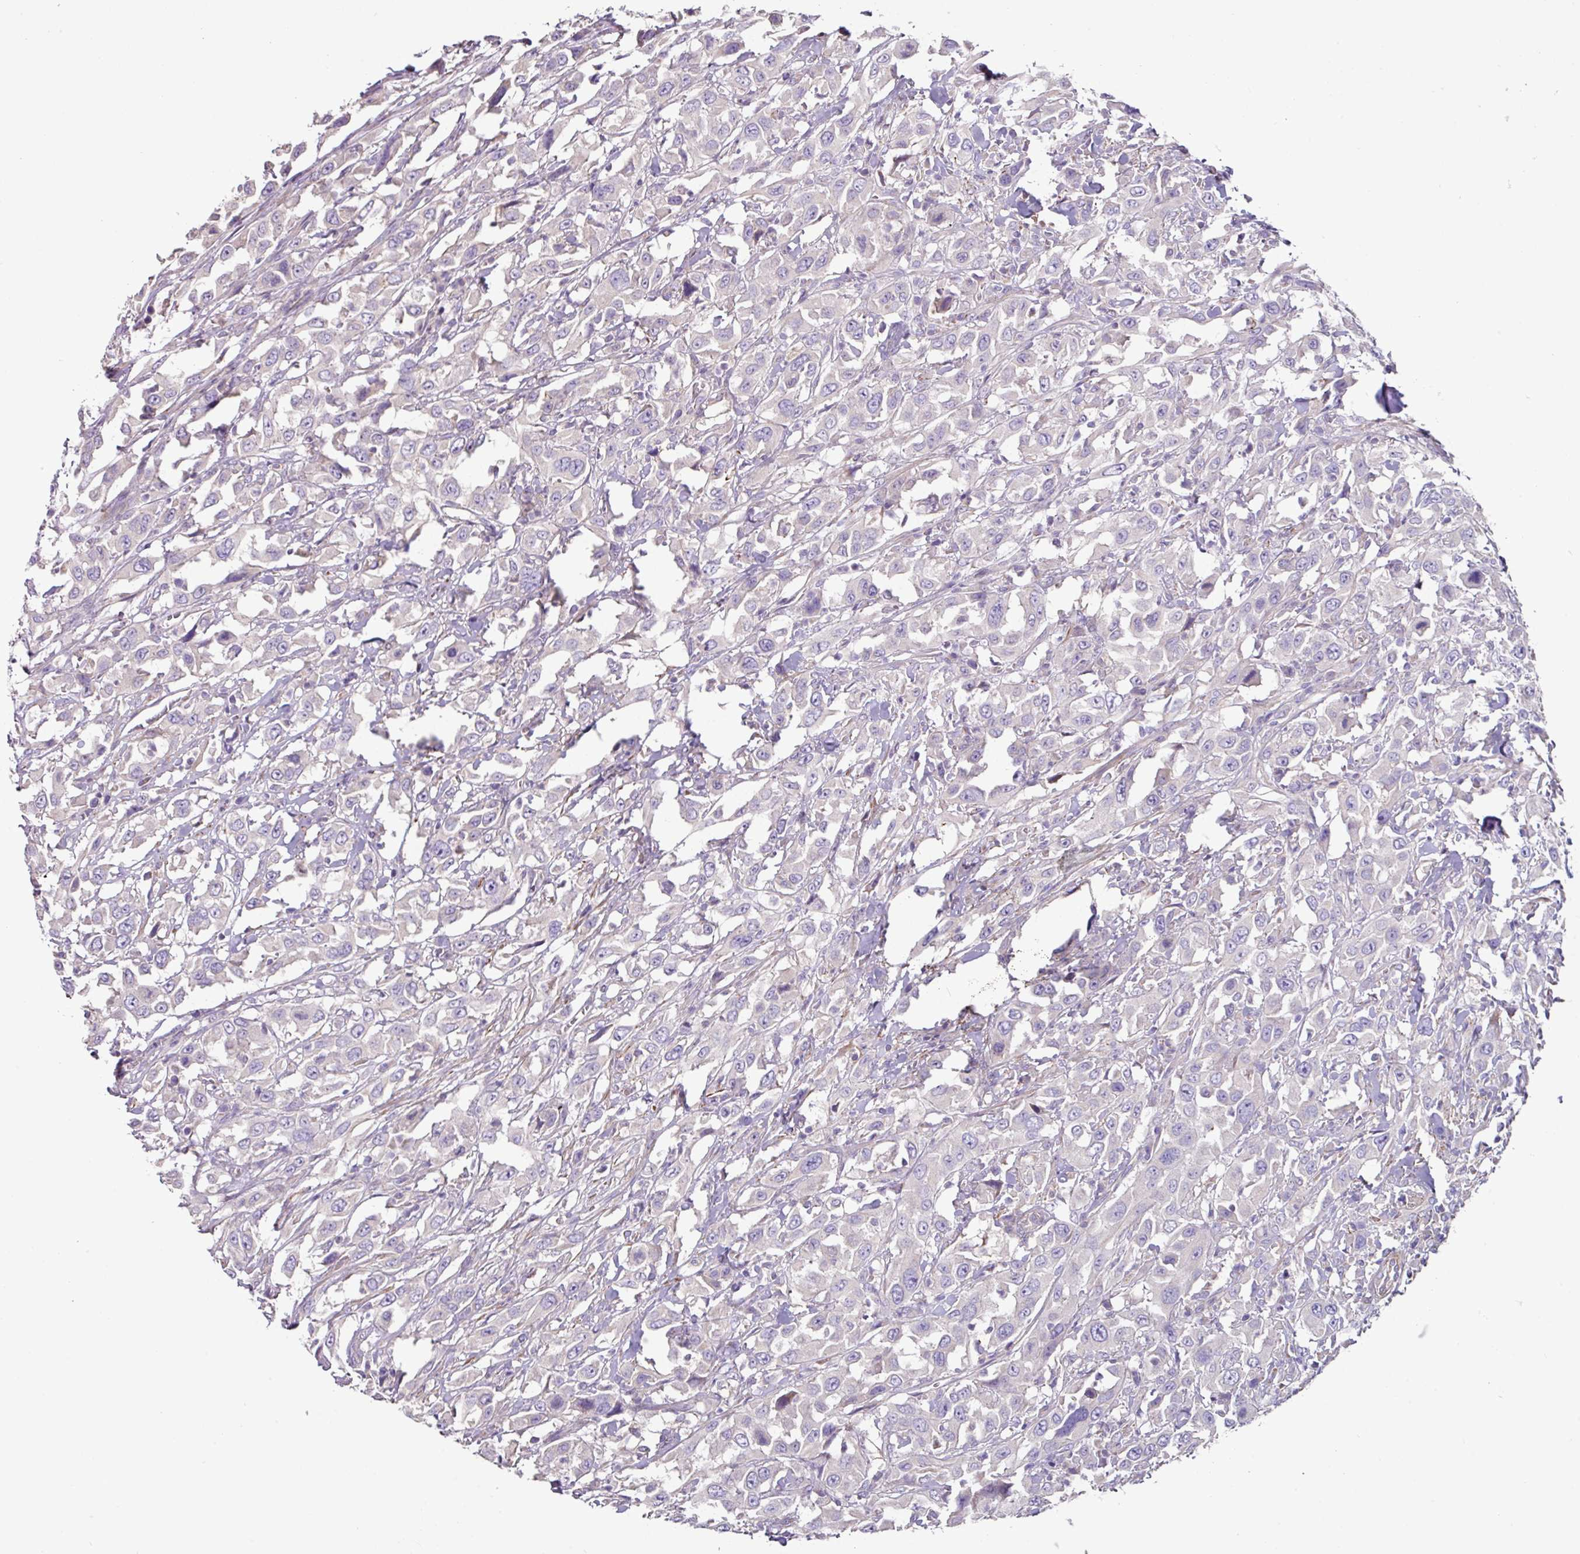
{"staining": {"intensity": "negative", "quantity": "none", "location": "none"}, "tissue": "urothelial cancer", "cell_type": "Tumor cells", "image_type": "cancer", "snomed": [{"axis": "morphology", "description": "Urothelial carcinoma, High grade"}, {"axis": "topography", "description": "Urinary bladder"}], "caption": "Human urothelial cancer stained for a protein using immunohistochemistry displays no expression in tumor cells.", "gene": "MRRF", "patient": {"sex": "male", "age": 61}}